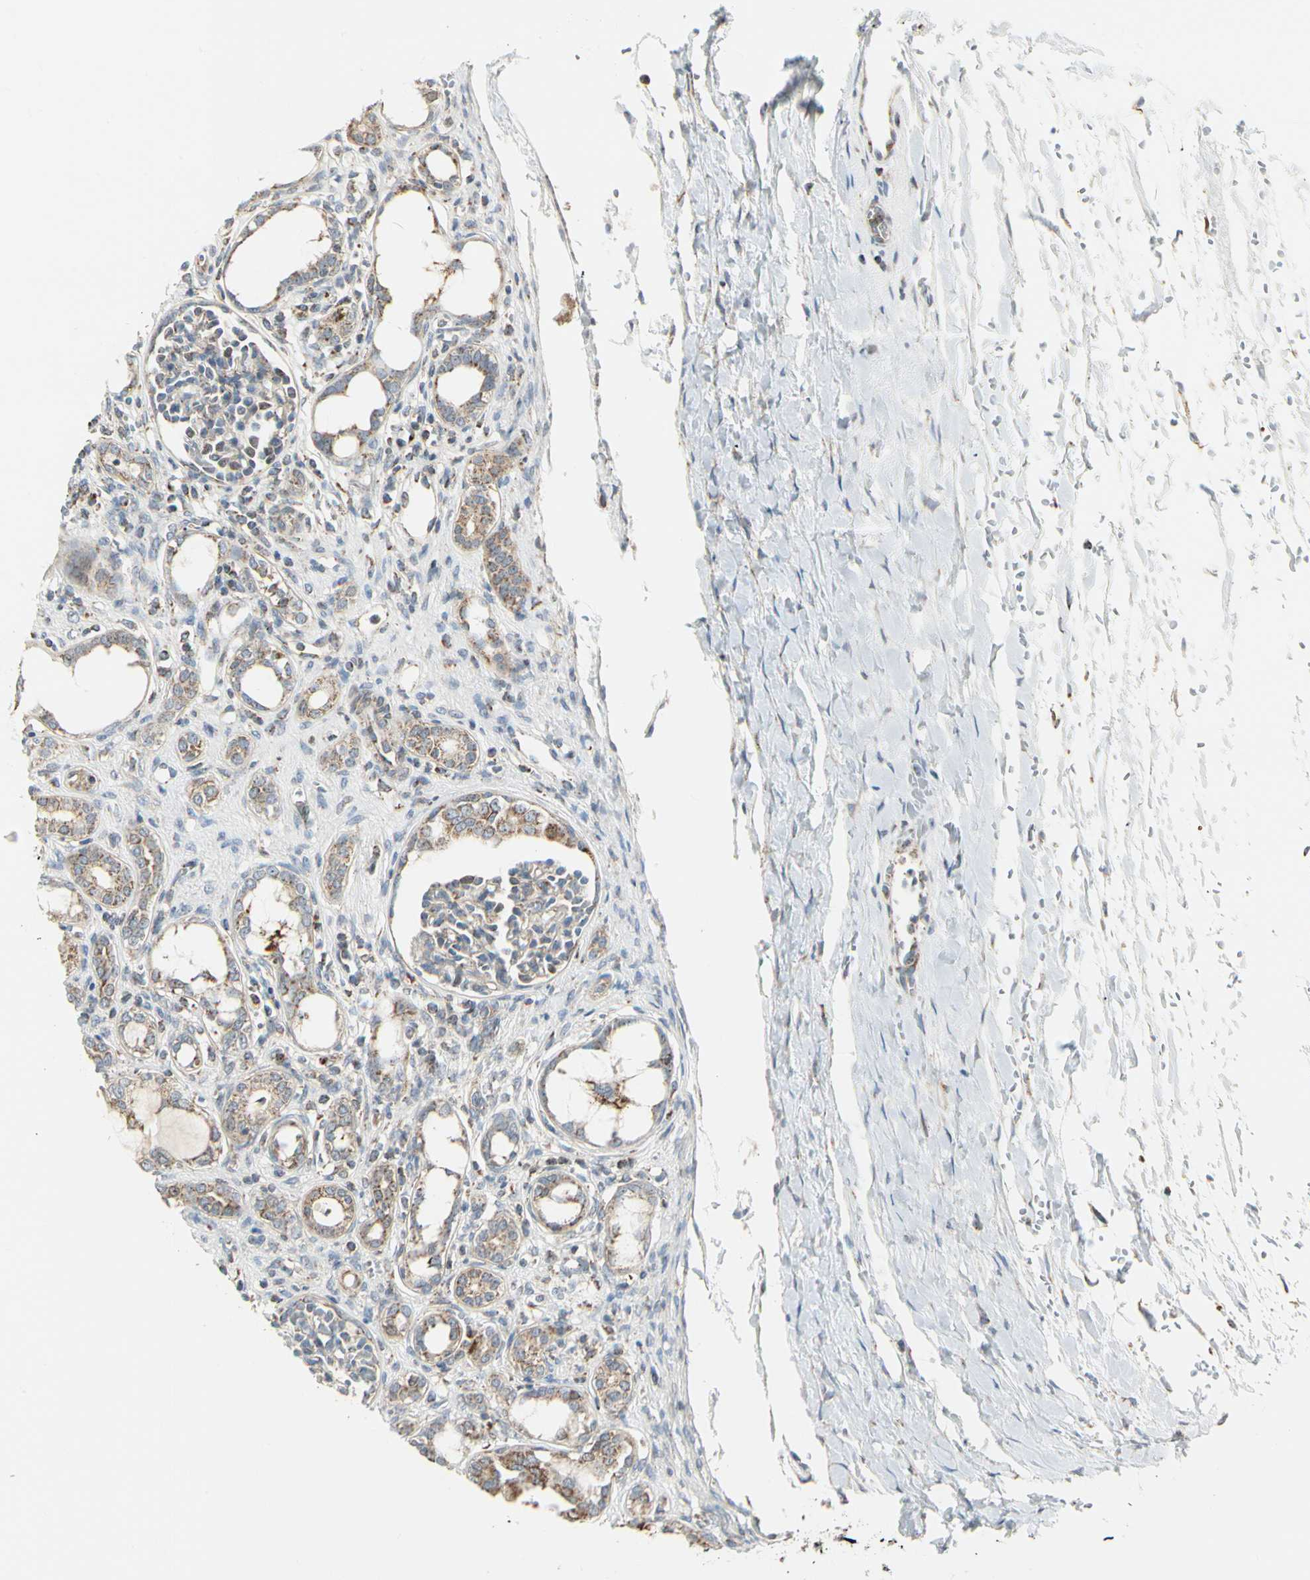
{"staining": {"intensity": "weak", "quantity": "25%-75%", "location": "cytoplasmic/membranous"}, "tissue": "kidney", "cell_type": "Cells in glomeruli", "image_type": "normal", "snomed": [{"axis": "morphology", "description": "Normal tissue, NOS"}, {"axis": "topography", "description": "Kidney"}], "caption": "The photomicrograph exhibits staining of unremarkable kidney, revealing weak cytoplasmic/membranous protein positivity (brown color) within cells in glomeruli. The staining was performed using DAB (3,3'-diaminobenzidine), with brown indicating positive protein expression. Nuclei are stained blue with hematoxylin.", "gene": "ANKS6", "patient": {"sex": "male", "age": 7}}